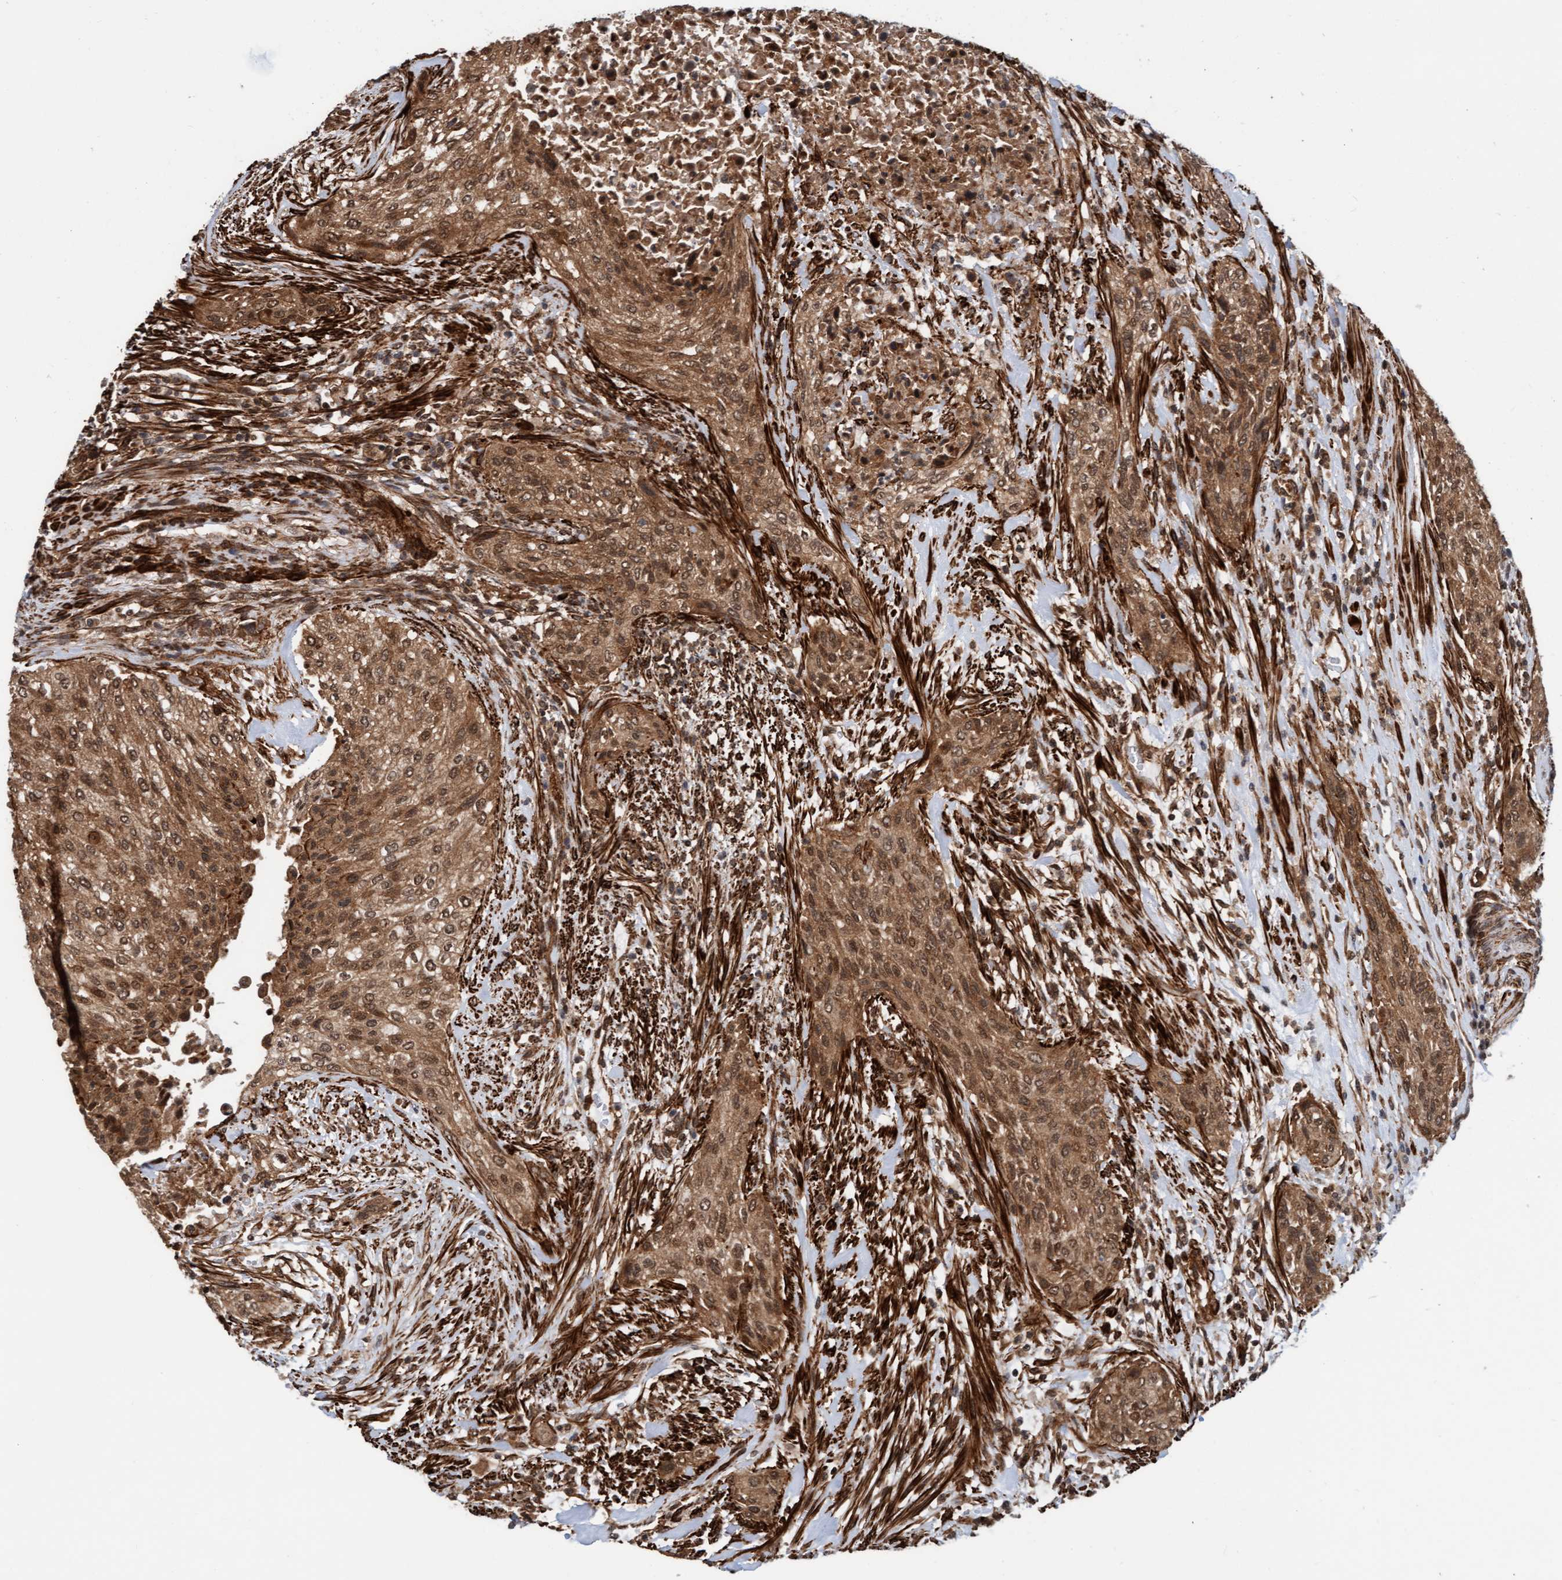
{"staining": {"intensity": "moderate", "quantity": ">75%", "location": "cytoplasmic/membranous,nuclear"}, "tissue": "urothelial cancer", "cell_type": "Tumor cells", "image_type": "cancer", "snomed": [{"axis": "morphology", "description": "Urothelial carcinoma, Low grade"}, {"axis": "morphology", "description": "Urothelial carcinoma, High grade"}, {"axis": "topography", "description": "Urinary bladder"}], "caption": "Urothelial carcinoma (low-grade) stained with DAB IHC reveals medium levels of moderate cytoplasmic/membranous and nuclear staining in approximately >75% of tumor cells. The staining is performed using DAB (3,3'-diaminobenzidine) brown chromogen to label protein expression. The nuclei are counter-stained blue using hematoxylin.", "gene": "STXBP4", "patient": {"sex": "male", "age": 35}}